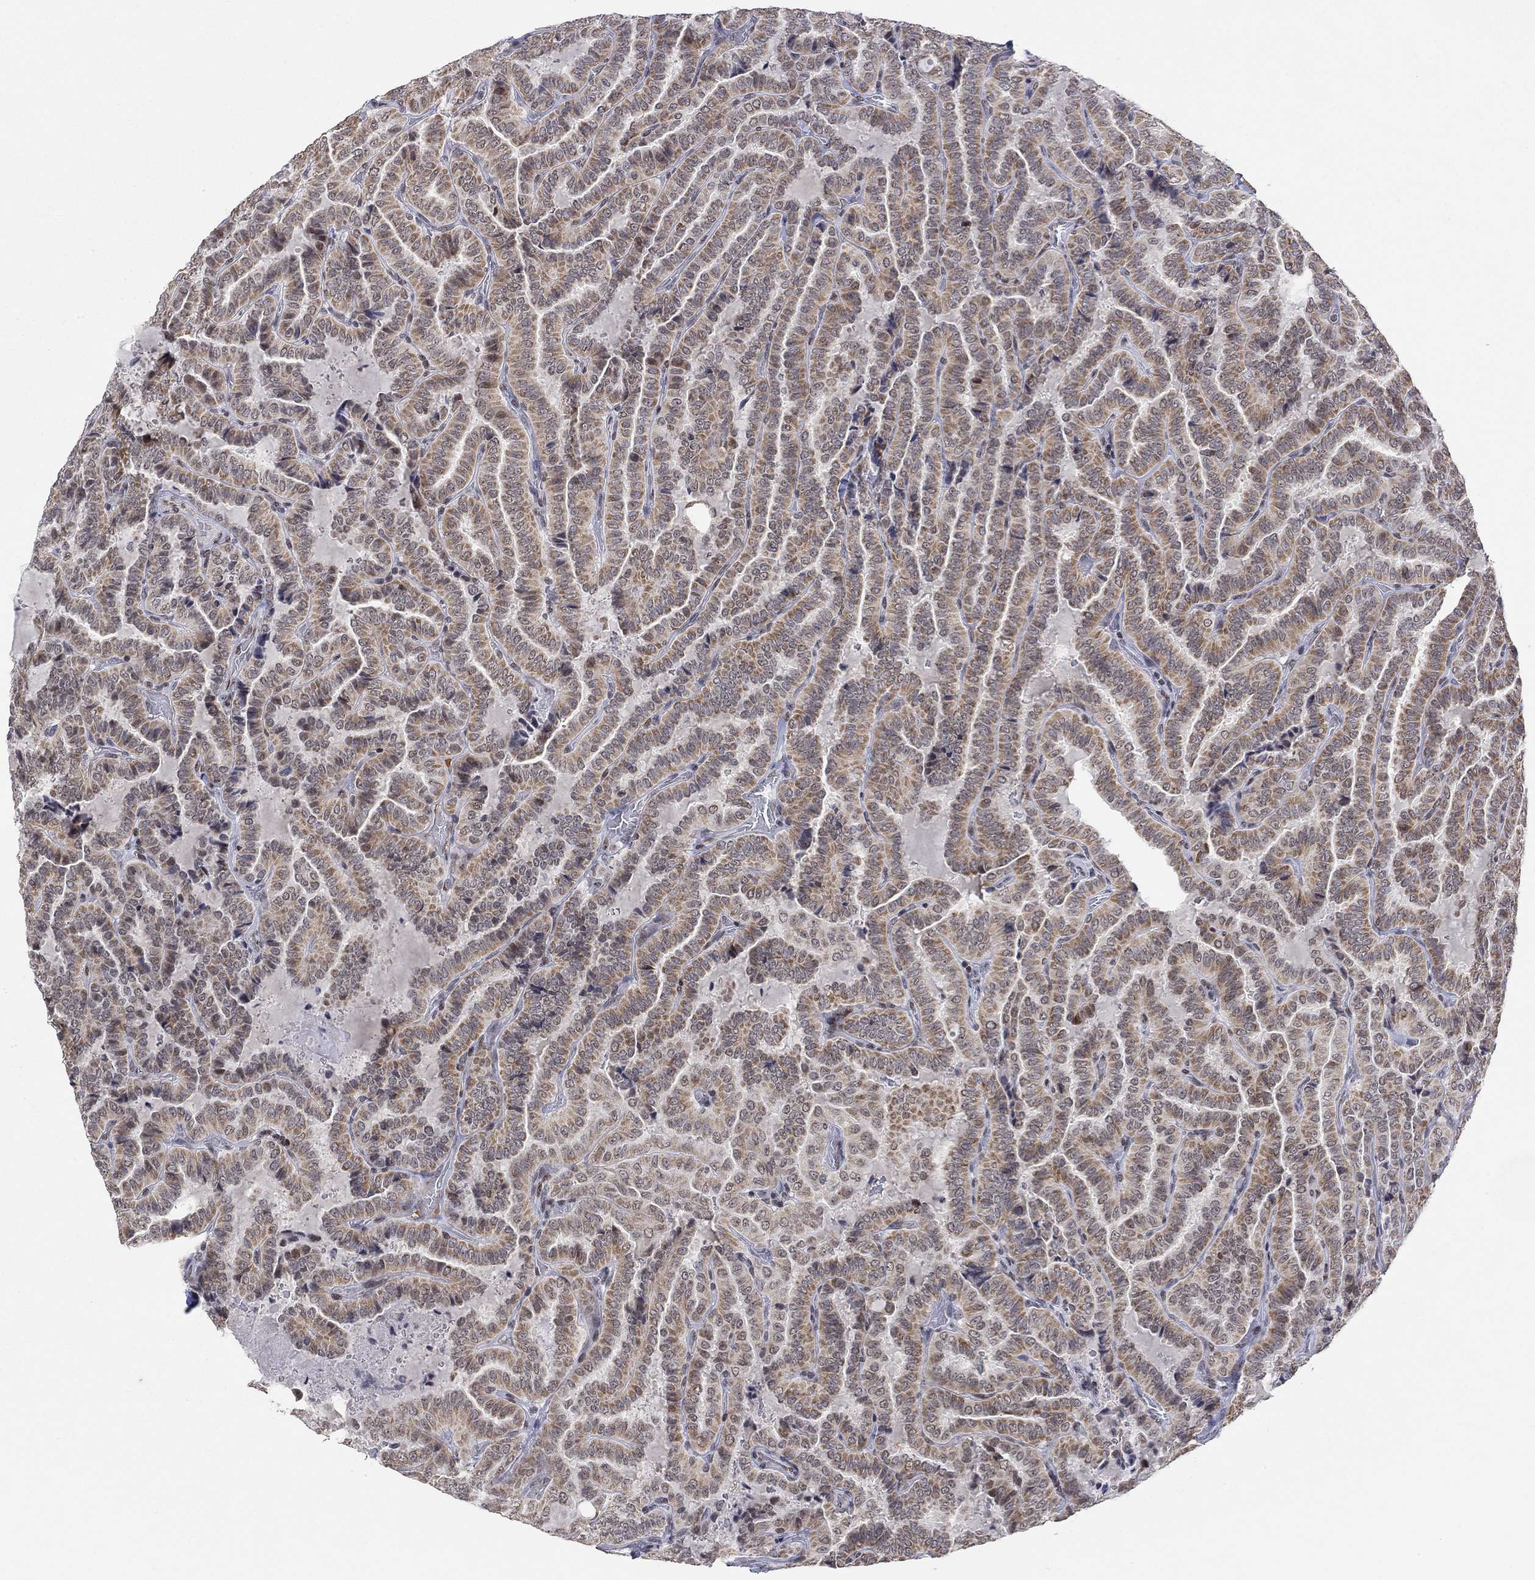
{"staining": {"intensity": "moderate", "quantity": ">75%", "location": "cytoplasmic/membranous"}, "tissue": "thyroid cancer", "cell_type": "Tumor cells", "image_type": "cancer", "snomed": [{"axis": "morphology", "description": "Papillary adenocarcinoma, NOS"}, {"axis": "topography", "description": "Thyroid gland"}], "caption": "Papillary adenocarcinoma (thyroid) stained for a protein (brown) exhibits moderate cytoplasmic/membranous positive expression in approximately >75% of tumor cells.", "gene": "KLF12", "patient": {"sex": "female", "age": 39}}